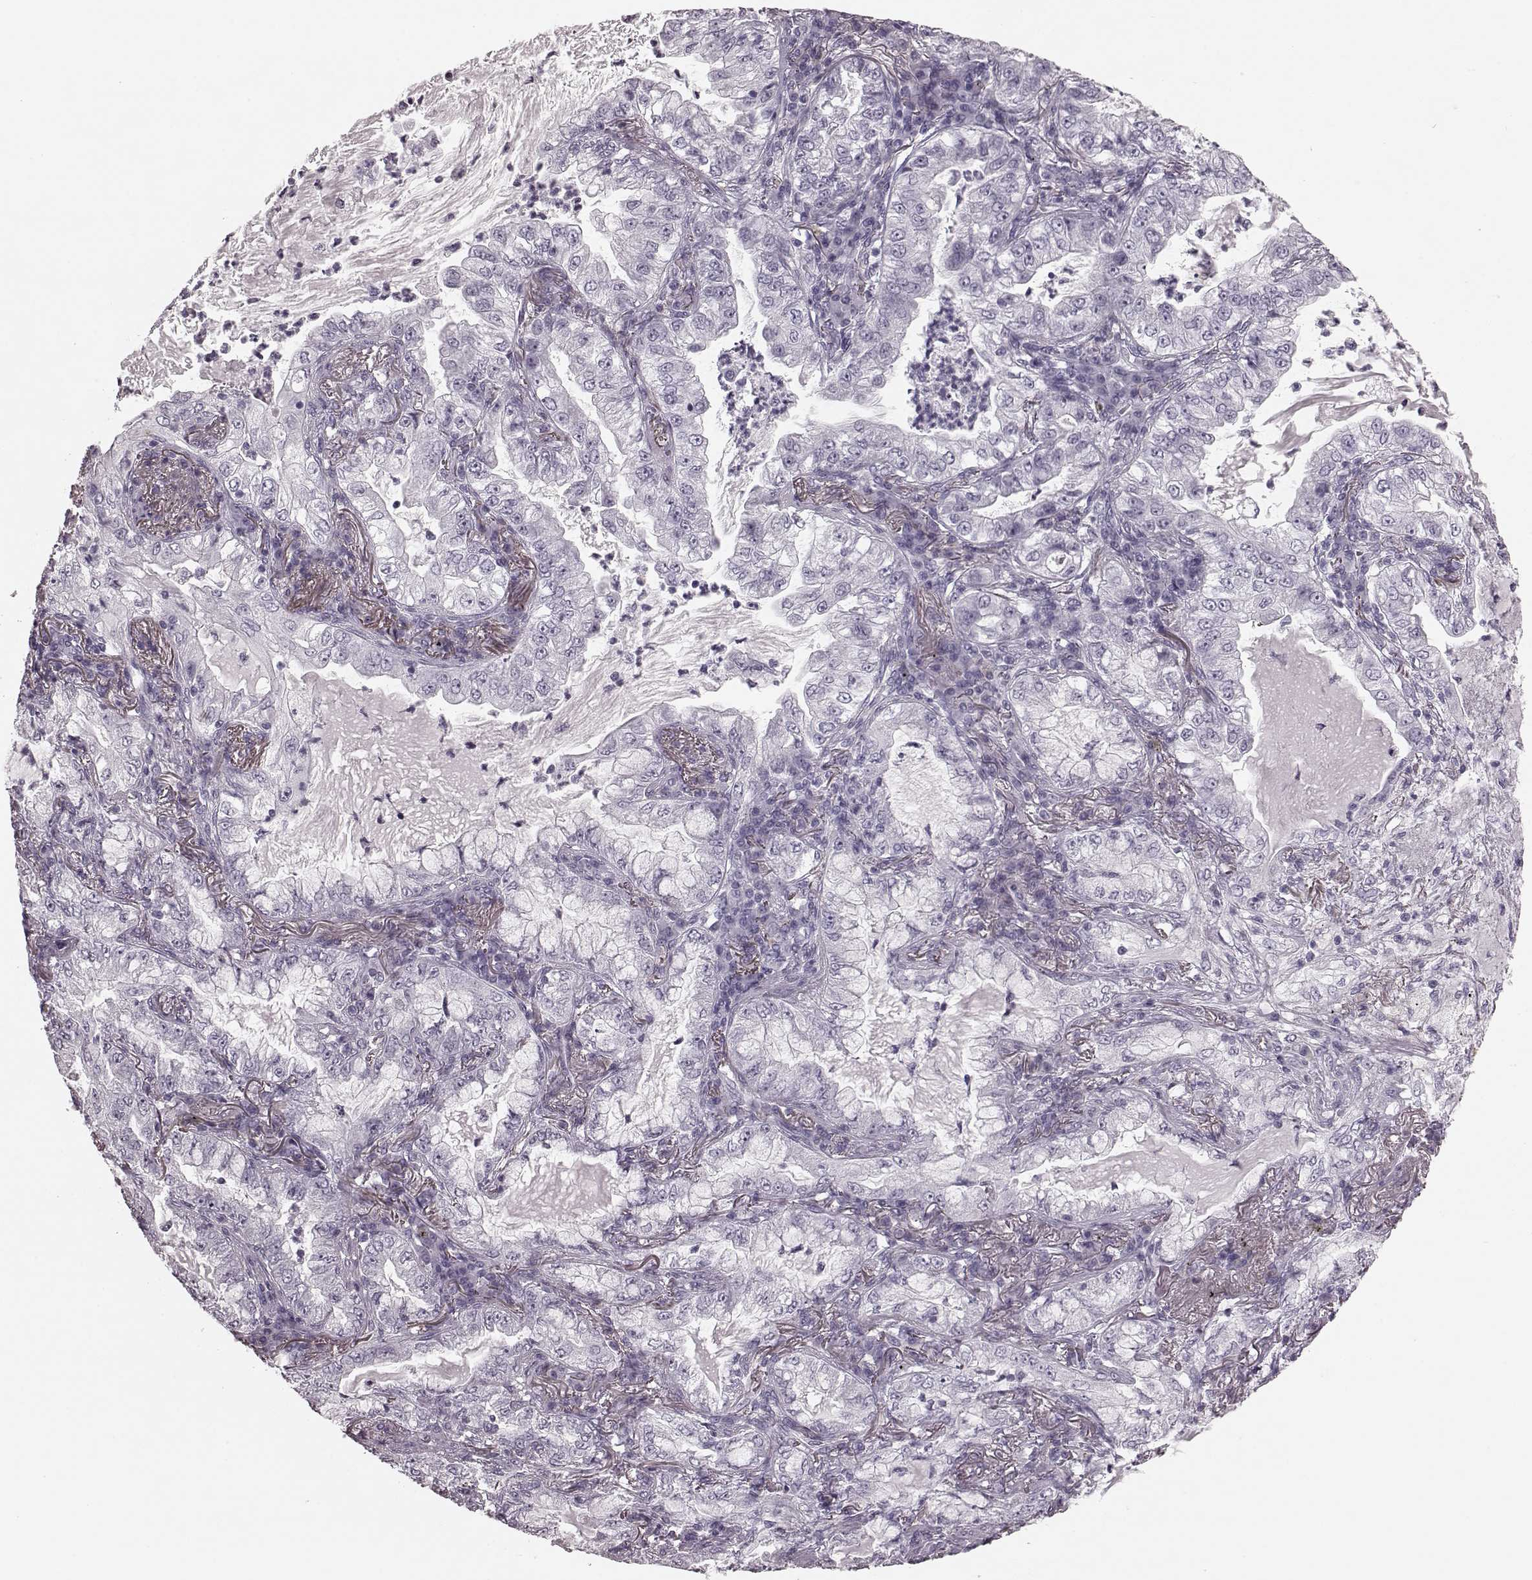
{"staining": {"intensity": "negative", "quantity": "none", "location": "none"}, "tissue": "lung cancer", "cell_type": "Tumor cells", "image_type": "cancer", "snomed": [{"axis": "morphology", "description": "Adenocarcinoma, NOS"}, {"axis": "topography", "description": "Lung"}], "caption": "Image shows no protein positivity in tumor cells of lung adenocarcinoma tissue.", "gene": "TRPM1", "patient": {"sex": "female", "age": 73}}